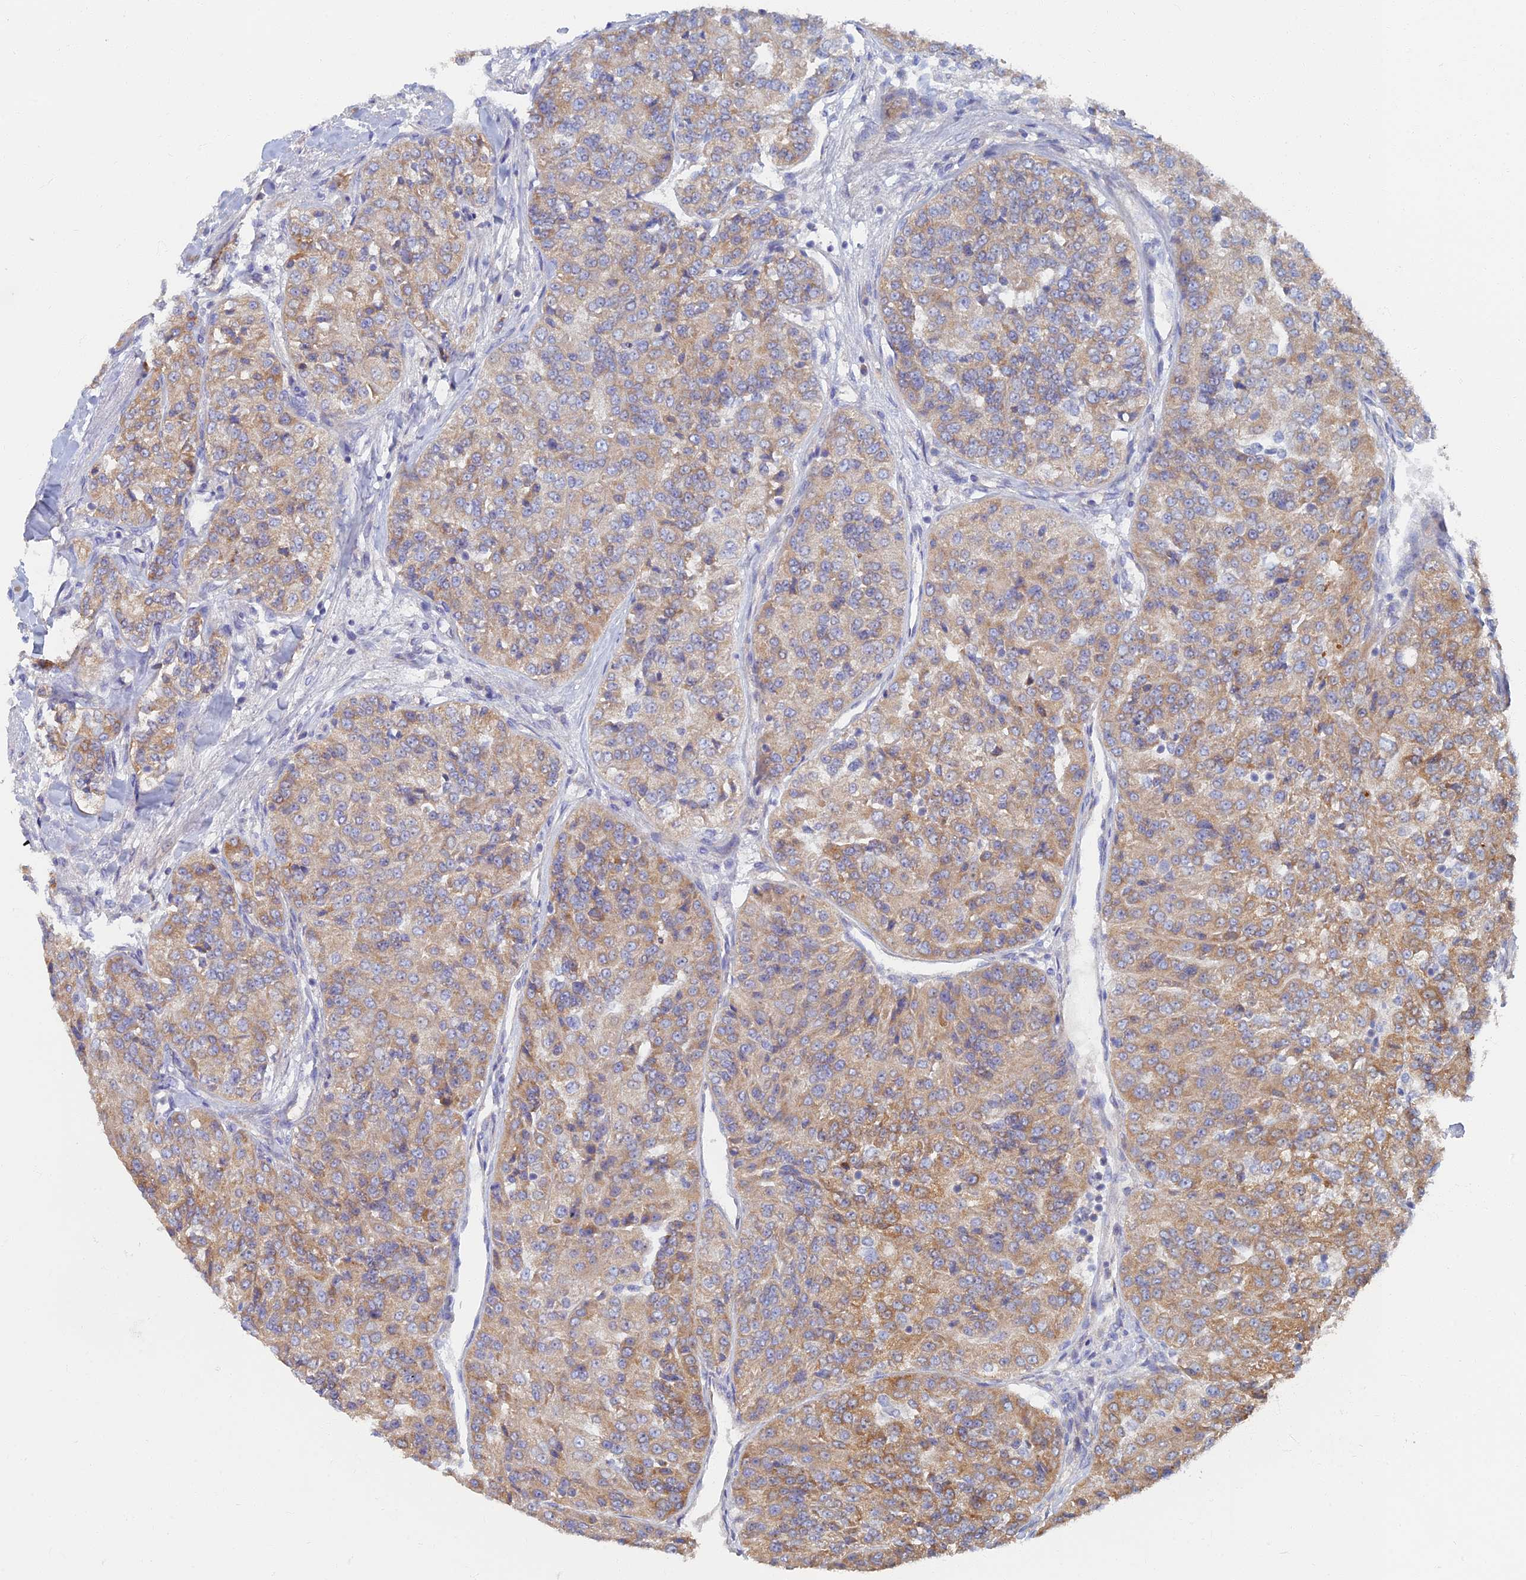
{"staining": {"intensity": "moderate", "quantity": "25%-75%", "location": "cytoplasmic/membranous"}, "tissue": "renal cancer", "cell_type": "Tumor cells", "image_type": "cancer", "snomed": [{"axis": "morphology", "description": "Adenocarcinoma, NOS"}, {"axis": "topography", "description": "Kidney"}], "caption": "A medium amount of moderate cytoplasmic/membranous staining is identified in about 25%-75% of tumor cells in renal adenocarcinoma tissue.", "gene": "TMEM44", "patient": {"sex": "female", "age": 63}}